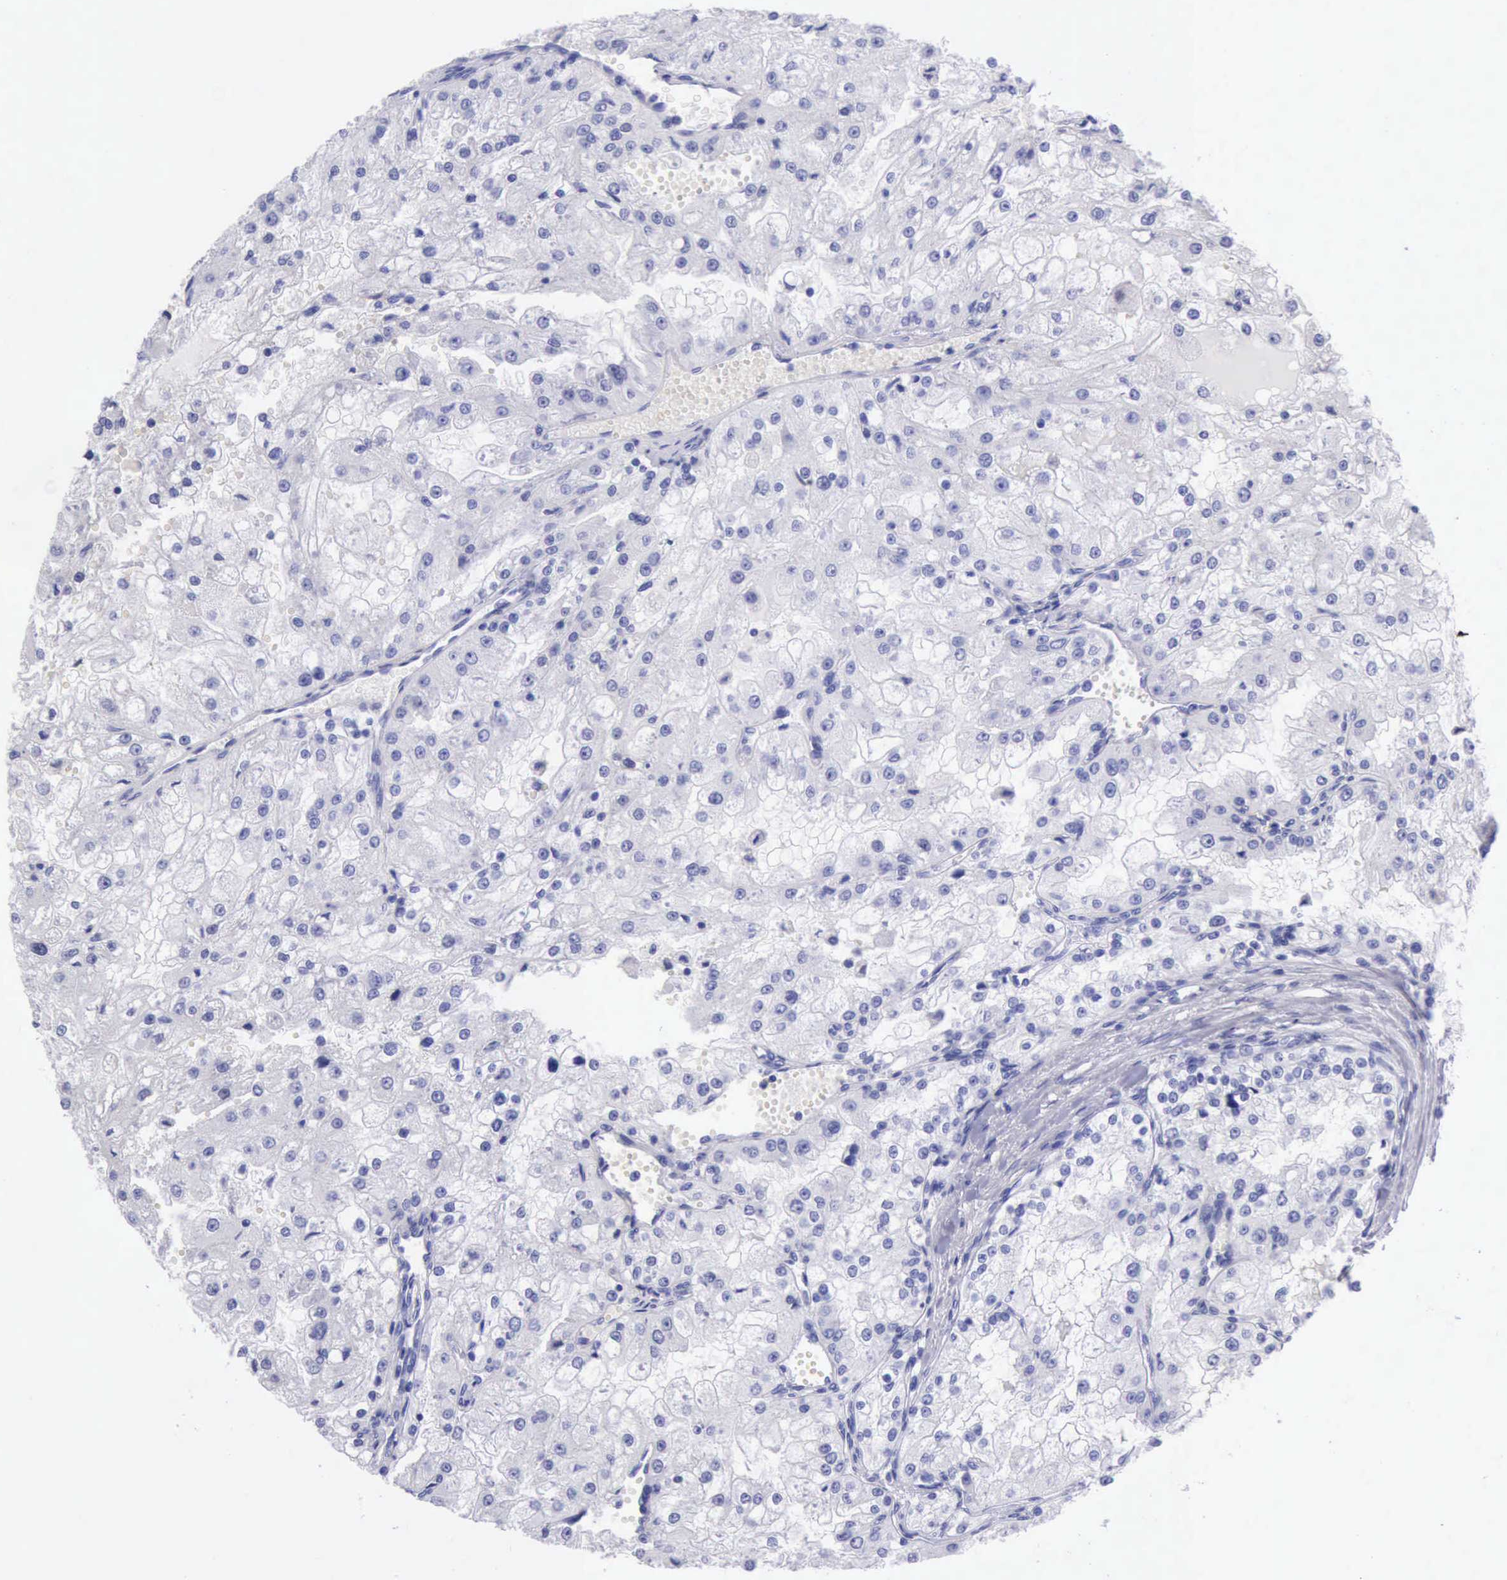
{"staining": {"intensity": "negative", "quantity": "none", "location": "none"}, "tissue": "renal cancer", "cell_type": "Tumor cells", "image_type": "cancer", "snomed": [{"axis": "morphology", "description": "Adenocarcinoma, NOS"}, {"axis": "topography", "description": "Kidney"}], "caption": "Immunohistochemical staining of human renal cancer displays no significant staining in tumor cells.", "gene": "MCM2", "patient": {"sex": "female", "age": 74}}